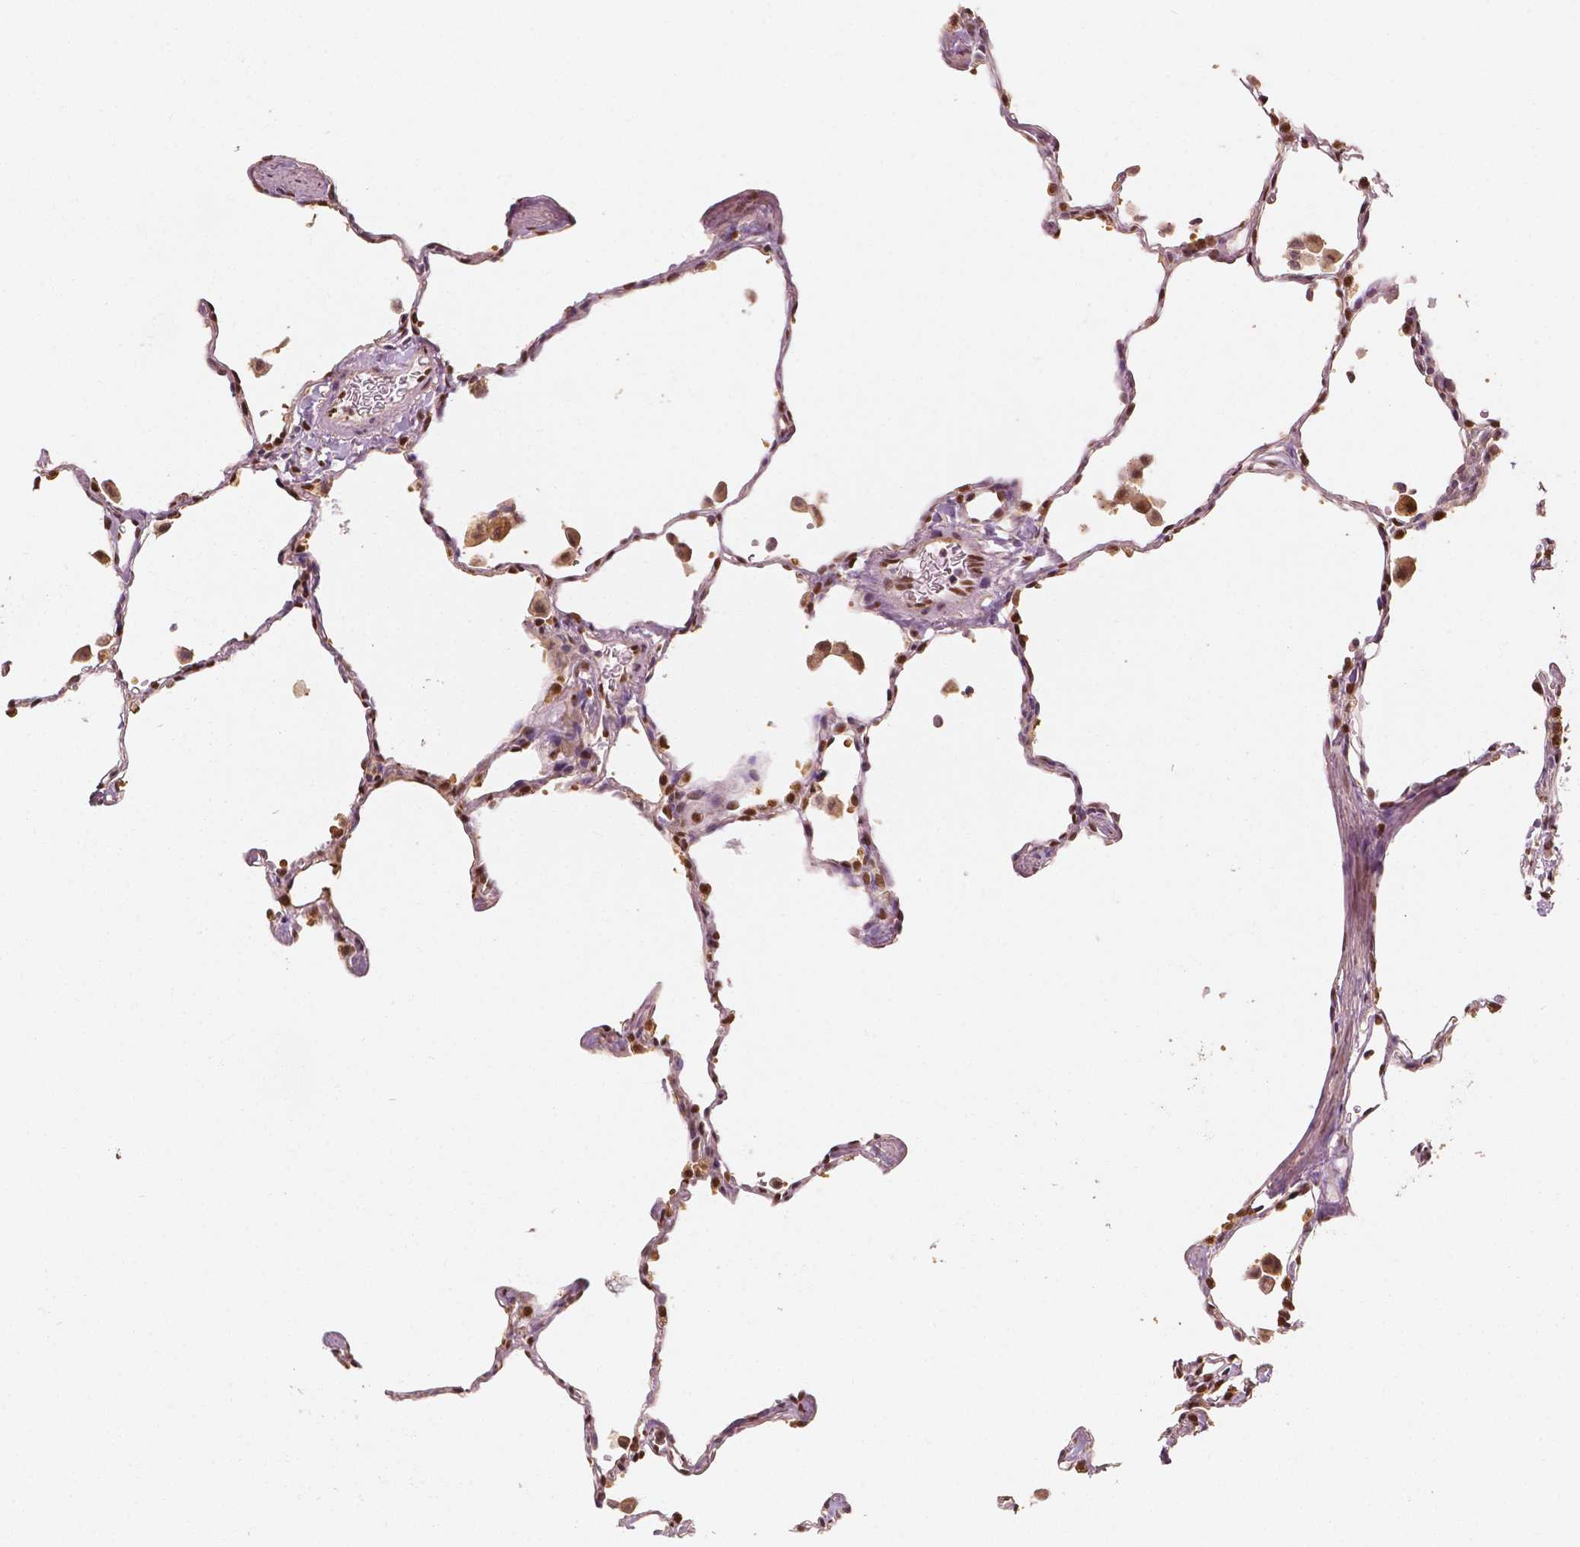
{"staining": {"intensity": "moderate", "quantity": ">75%", "location": "nuclear"}, "tissue": "lung", "cell_type": "Alveolar cells", "image_type": "normal", "snomed": [{"axis": "morphology", "description": "Normal tissue, NOS"}, {"axis": "topography", "description": "Lung"}], "caption": "IHC staining of benign lung, which shows medium levels of moderate nuclear staining in about >75% of alveolar cells indicating moderate nuclear protein staining. The staining was performed using DAB (brown) for protein detection and nuclei were counterstained in hematoxylin (blue).", "gene": "TBC1D17", "patient": {"sex": "female", "age": 47}}